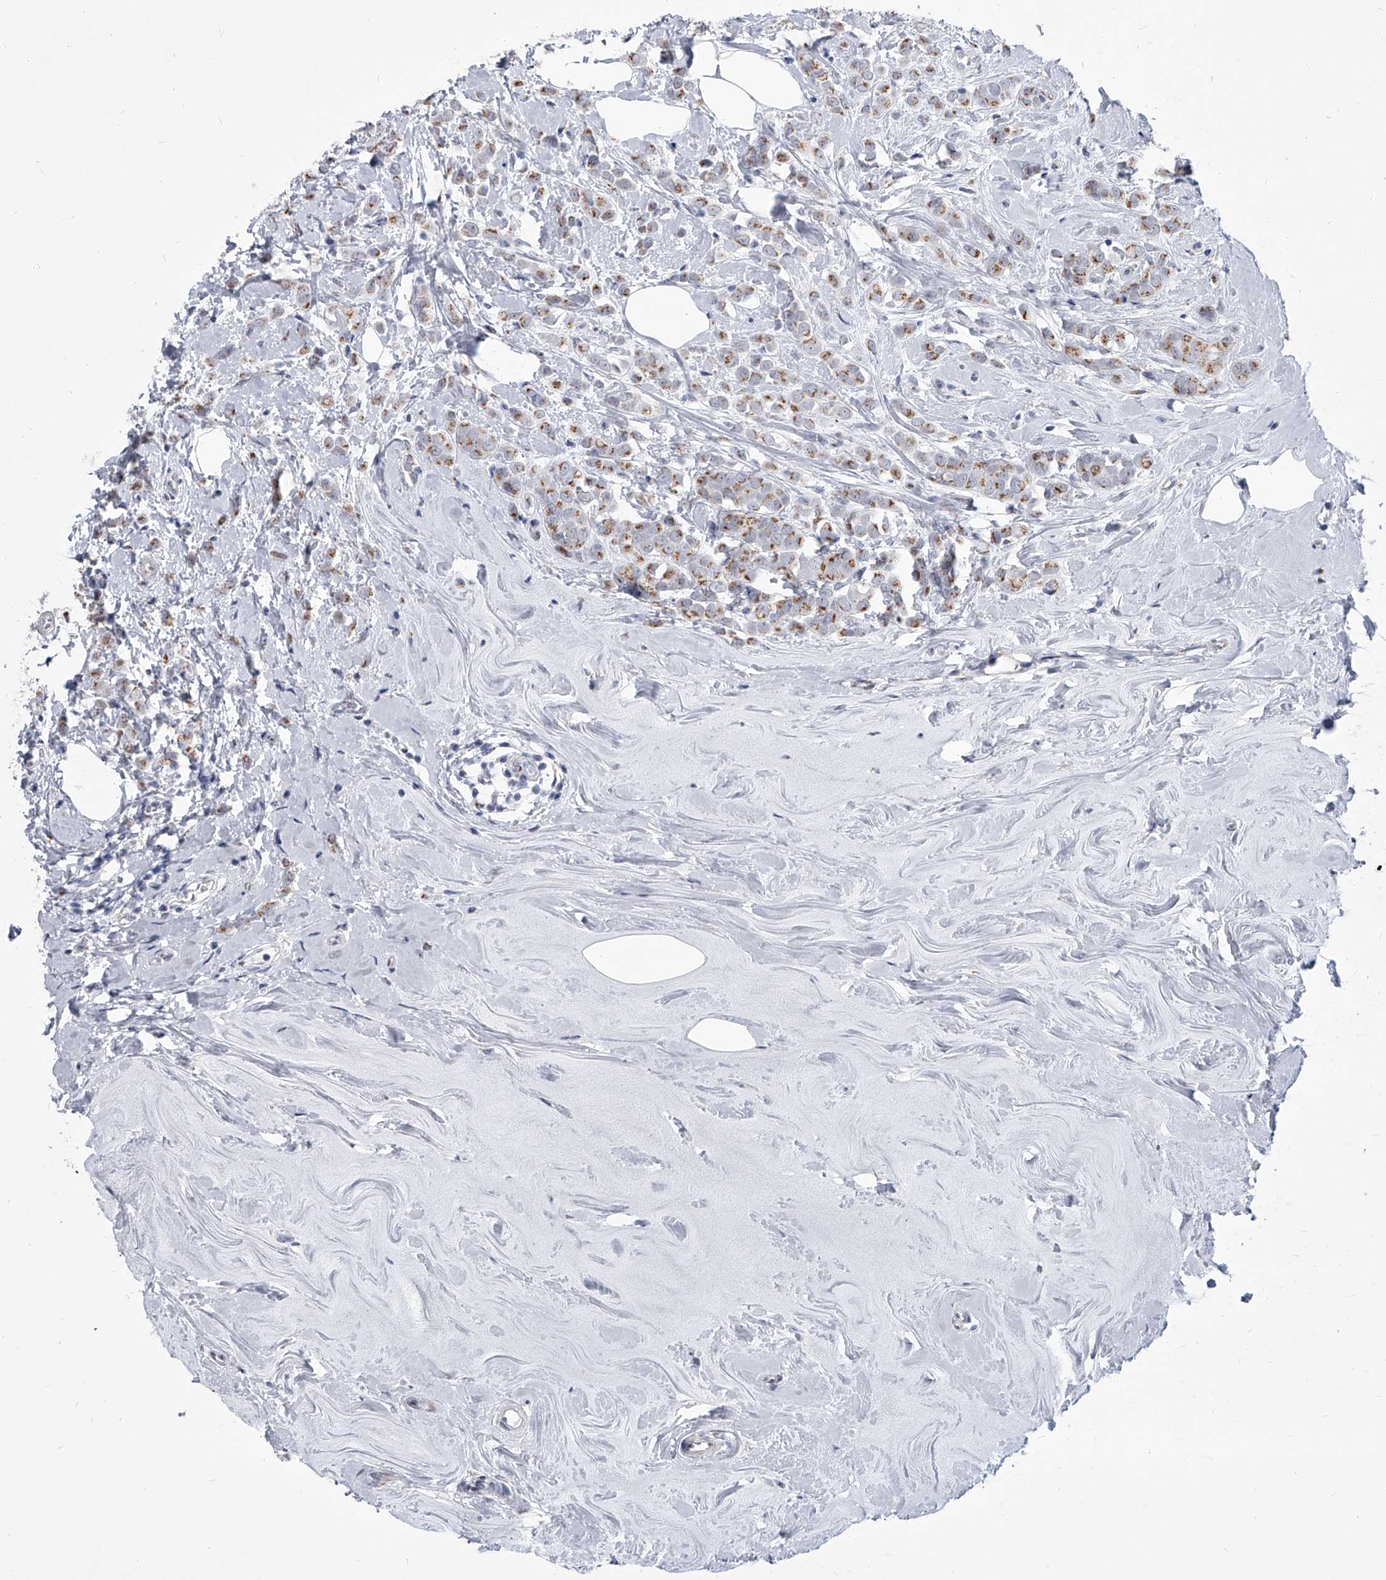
{"staining": {"intensity": "moderate", "quantity": "25%-75%", "location": "cytoplasmic/membranous"}, "tissue": "breast cancer", "cell_type": "Tumor cells", "image_type": "cancer", "snomed": [{"axis": "morphology", "description": "Lobular carcinoma"}, {"axis": "topography", "description": "Breast"}], "caption": "Human breast cancer stained with a protein marker shows moderate staining in tumor cells.", "gene": "EVA1C", "patient": {"sex": "female", "age": 47}}